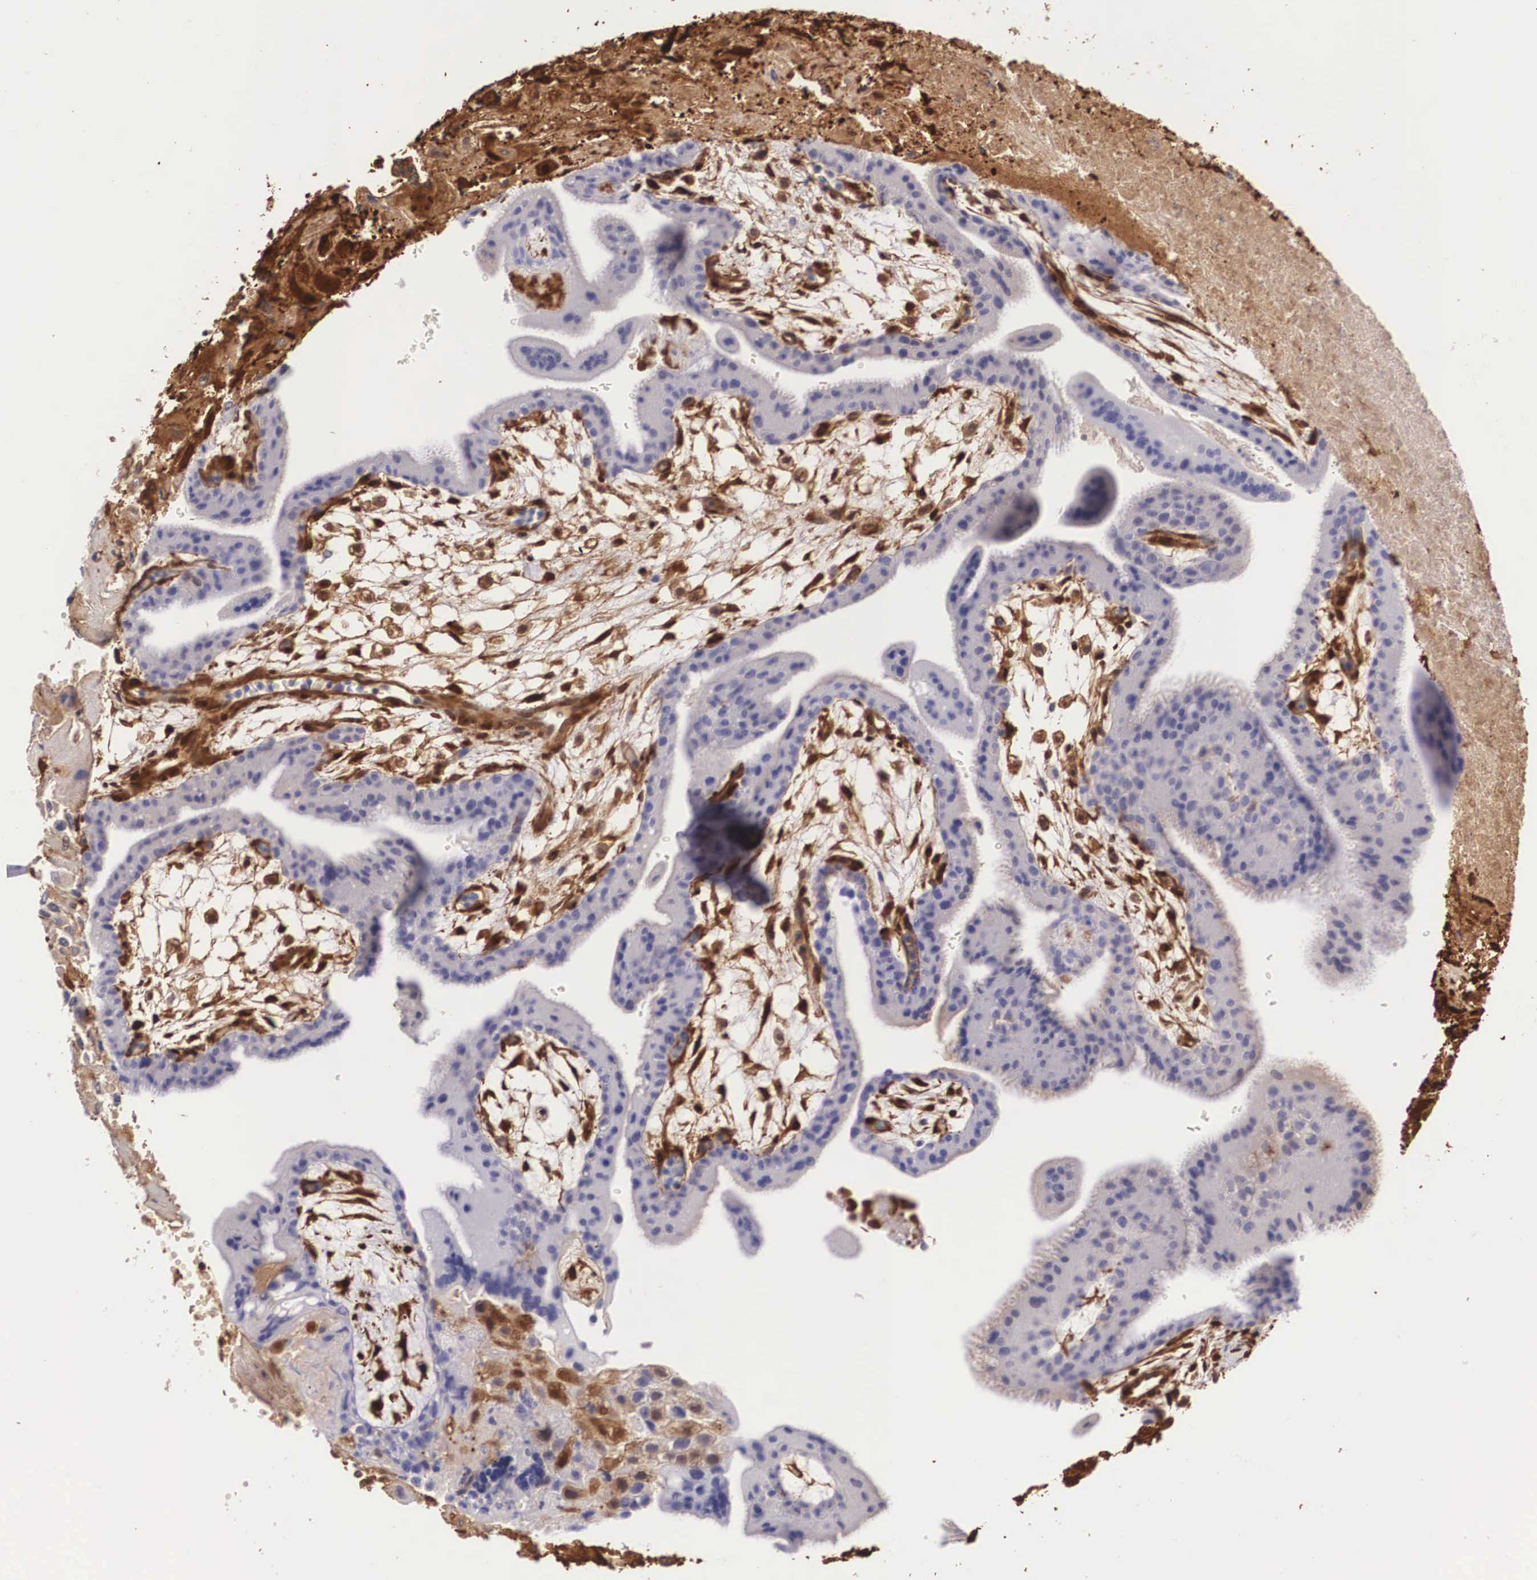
{"staining": {"intensity": "moderate", "quantity": "25%-75%", "location": "cytoplasmic/membranous"}, "tissue": "placenta", "cell_type": "Decidual cells", "image_type": "normal", "snomed": [{"axis": "morphology", "description": "Normal tissue, NOS"}, {"axis": "topography", "description": "Placenta"}], "caption": "Immunohistochemical staining of benign placenta reveals 25%-75% levels of moderate cytoplasmic/membranous protein expression in about 25%-75% of decidual cells. (IHC, brightfield microscopy, high magnification).", "gene": "LGALS1", "patient": {"sex": "female", "age": 35}}